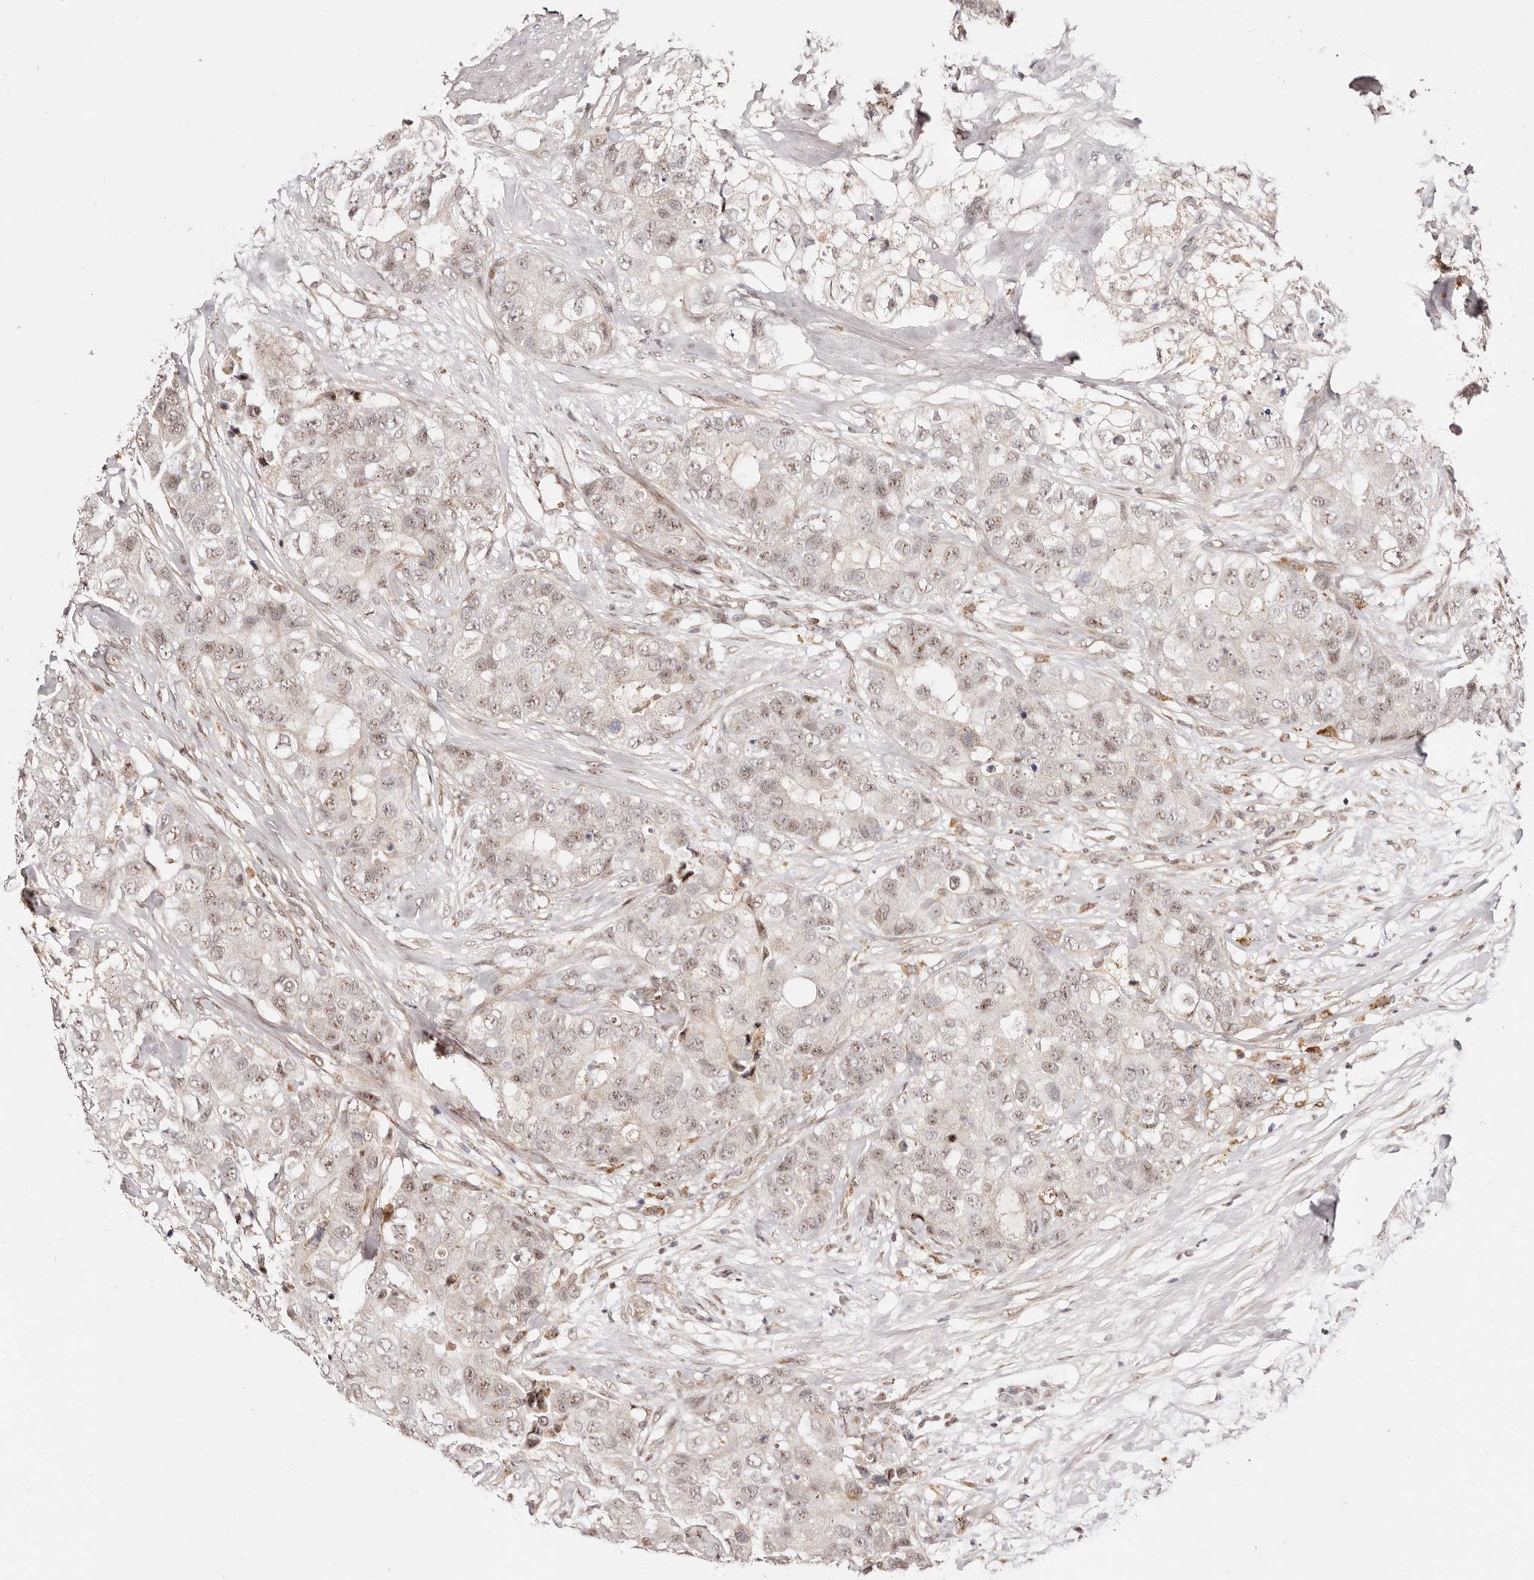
{"staining": {"intensity": "weak", "quantity": "25%-75%", "location": "nuclear"}, "tissue": "breast cancer", "cell_type": "Tumor cells", "image_type": "cancer", "snomed": [{"axis": "morphology", "description": "Duct carcinoma"}, {"axis": "topography", "description": "Breast"}], "caption": "Immunohistochemistry micrograph of intraductal carcinoma (breast) stained for a protein (brown), which shows low levels of weak nuclear staining in about 25%-75% of tumor cells.", "gene": "WRN", "patient": {"sex": "female", "age": 62}}